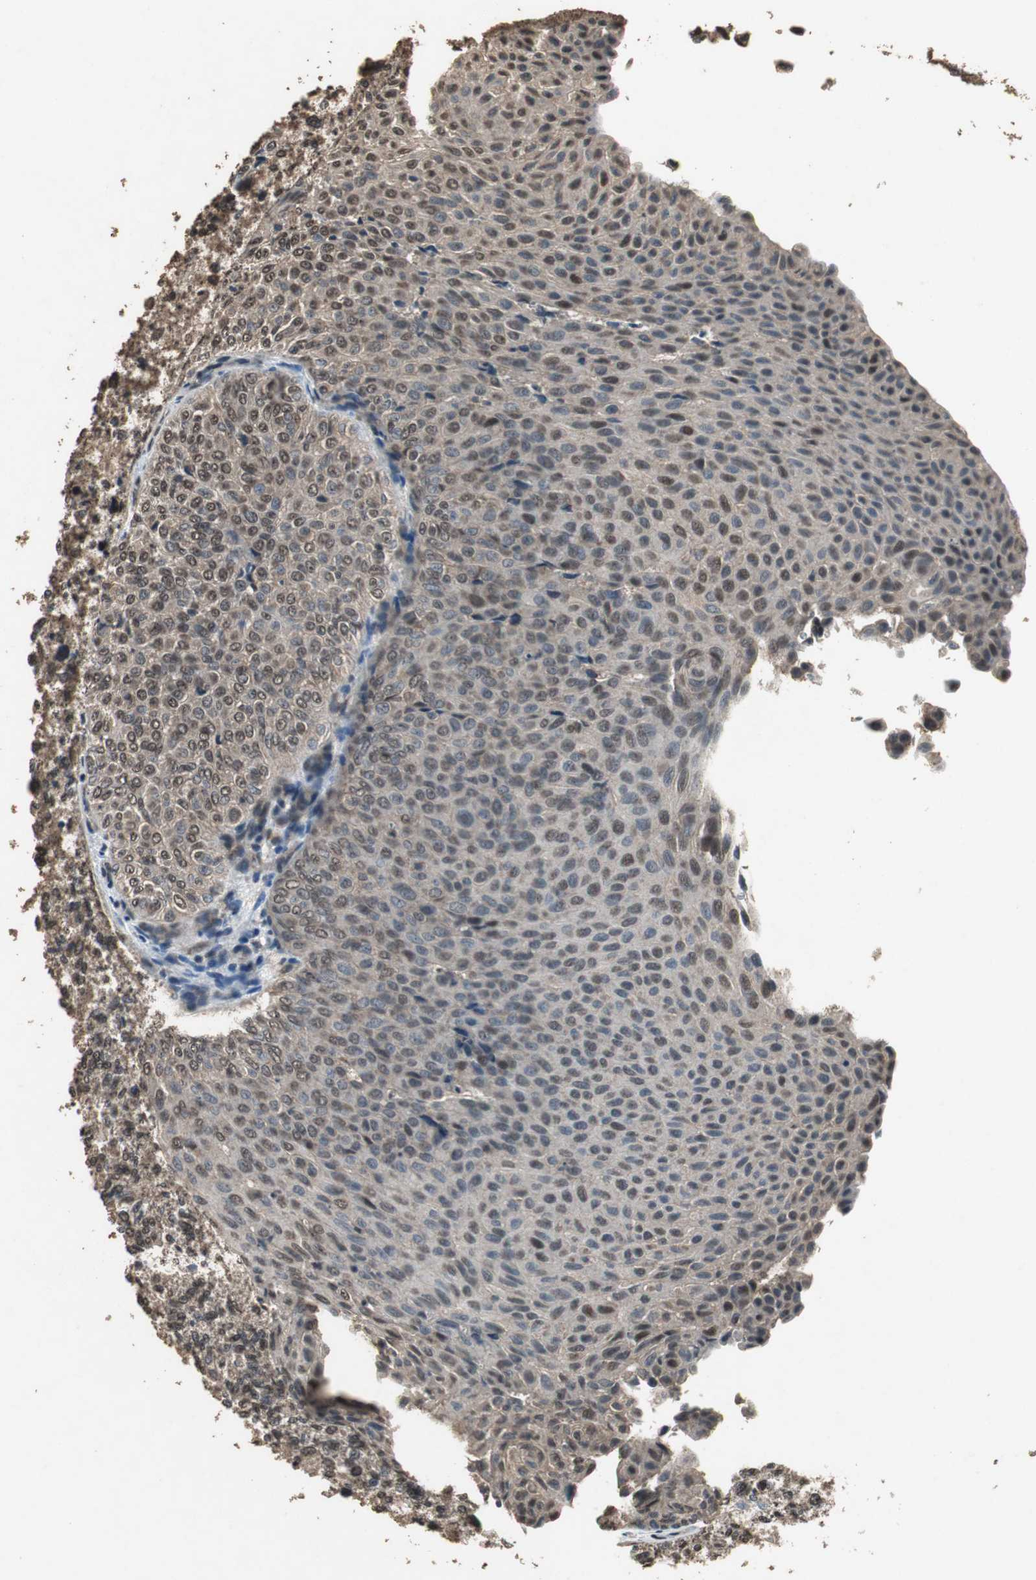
{"staining": {"intensity": "moderate", "quantity": ">75%", "location": "cytoplasmic/membranous,nuclear"}, "tissue": "urothelial cancer", "cell_type": "Tumor cells", "image_type": "cancer", "snomed": [{"axis": "morphology", "description": "Urothelial carcinoma, Low grade"}, {"axis": "topography", "description": "Urinary bladder"}], "caption": "High-magnification brightfield microscopy of low-grade urothelial carcinoma stained with DAB (brown) and counterstained with hematoxylin (blue). tumor cells exhibit moderate cytoplasmic/membranous and nuclear staining is present in about>75% of cells. The staining was performed using DAB, with brown indicating positive protein expression. Nuclei are stained blue with hematoxylin.", "gene": "PPP1R13B", "patient": {"sex": "male", "age": 78}}